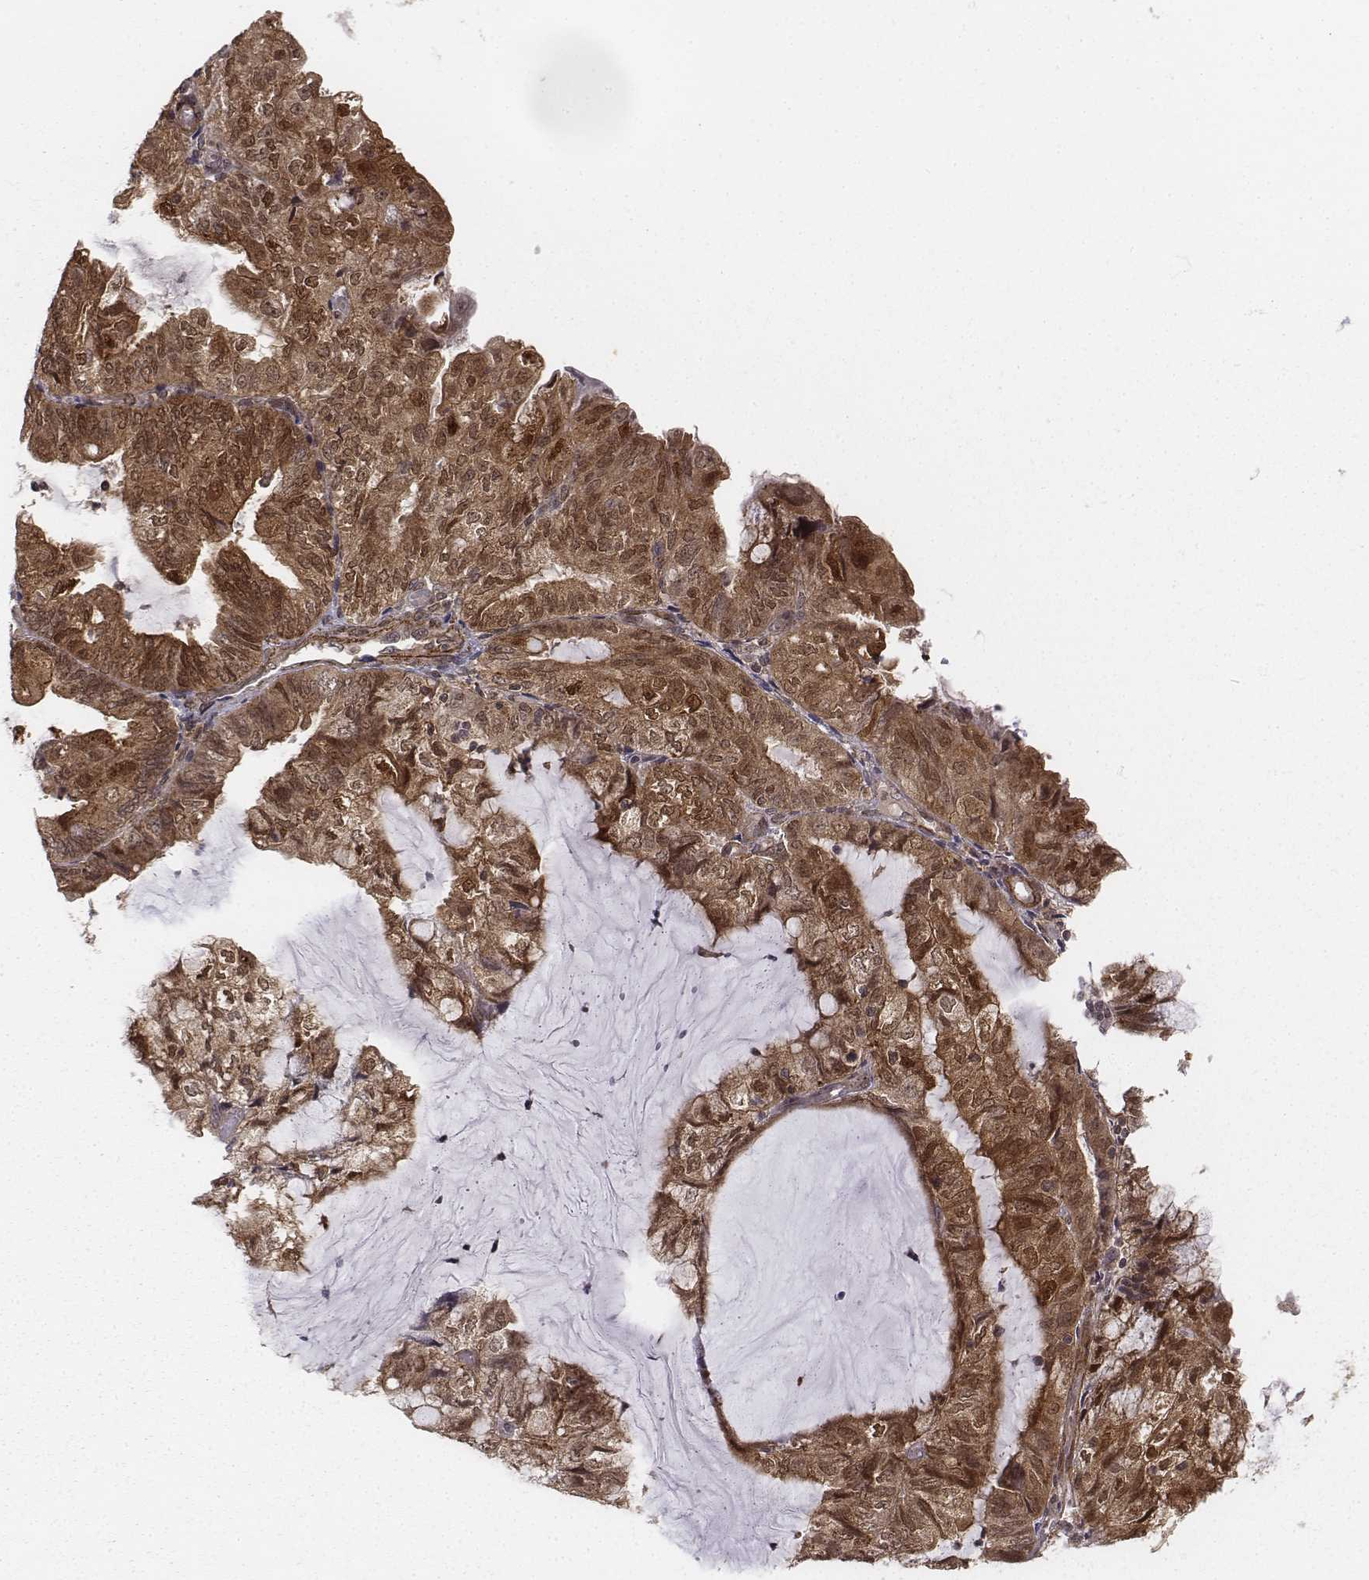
{"staining": {"intensity": "moderate", "quantity": ">75%", "location": "cytoplasmic/membranous,nuclear"}, "tissue": "endometrial cancer", "cell_type": "Tumor cells", "image_type": "cancer", "snomed": [{"axis": "morphology", "description": "Adenocarcinoma, NOS"}, {"axis": "topography", "description": "Endometrium"}], "caption": "Brown immunohistochemical staining in human endometrial cancer (adenocarcinoma) shows moderate cytoplasmic/membranous and nuclear positivity in about >75% of tumor cells. (brown staining indicates protein expression, while blue staining denotes nuclei).", "gene": "ZFYVE19", "patient": {"sex": "female", "age": 81}}